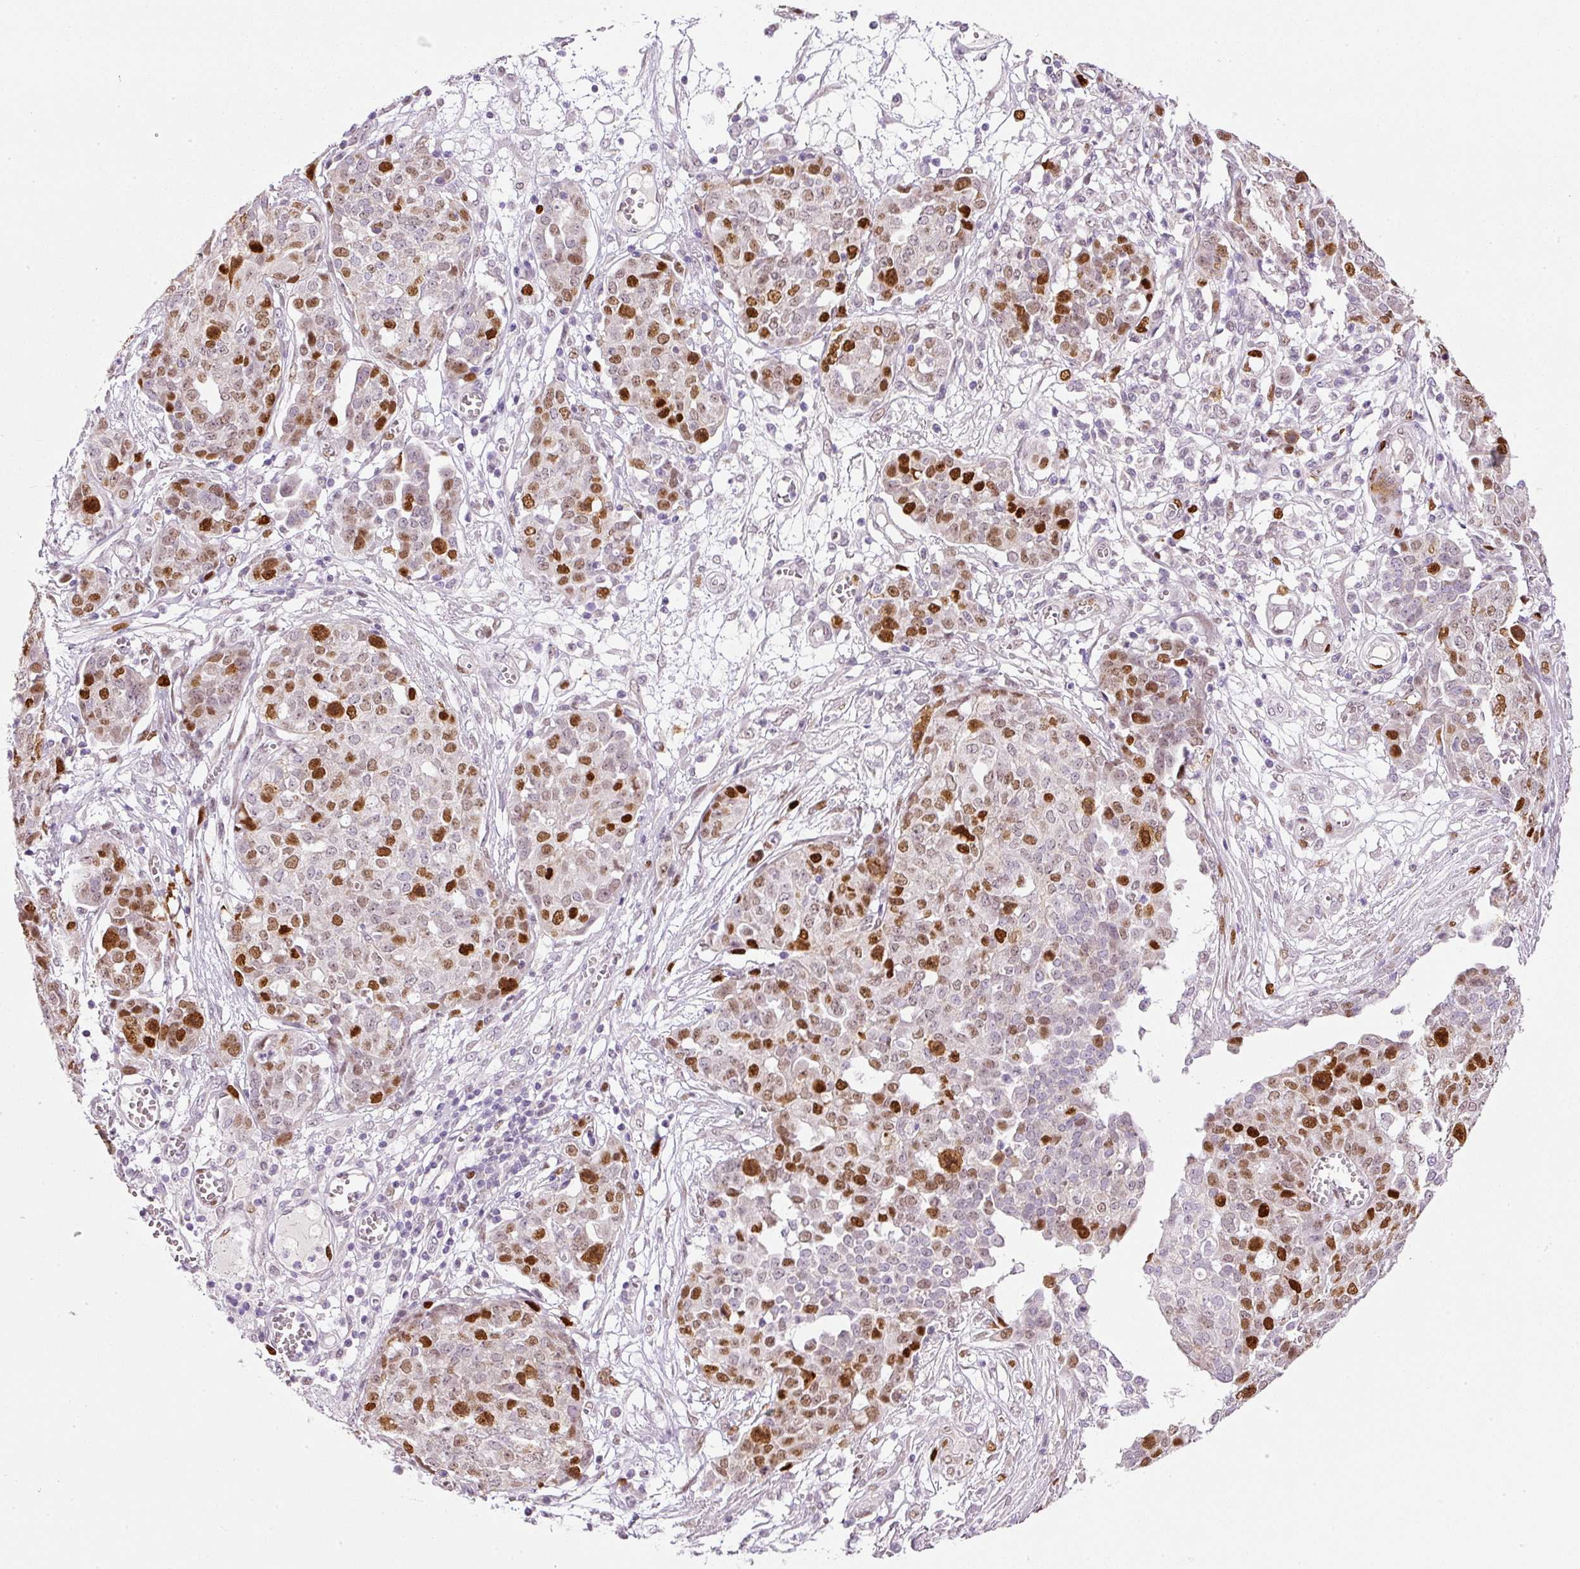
{"staining": {"intensity": "strong", "quantity": "25%-75%", "location": "nuclear"}, "tissue": "ovarian cancer", "cell_type": "Tumor cells", "image_type": "cancer", "snomed": [{"axis": "morphology", "description": "Cystadenocarcinoma, serous, NOS"}, {"axis": "topography", "description": "Soft tissue"}, {"axis": "topography", "description": "Ovary"}], "caption": "Immunohistochemistry photomicrograph of neoplastic tissue: ovarian cancer (serous cystadenocarcinoma) stained using IHC demonstrates high levels of strong protein expression localized specifically in the nuclear of tumor cells, appearing as a nuclear brown color.", "gene": "KPNA2", "patient": {"sex": "female", "age": 57}}